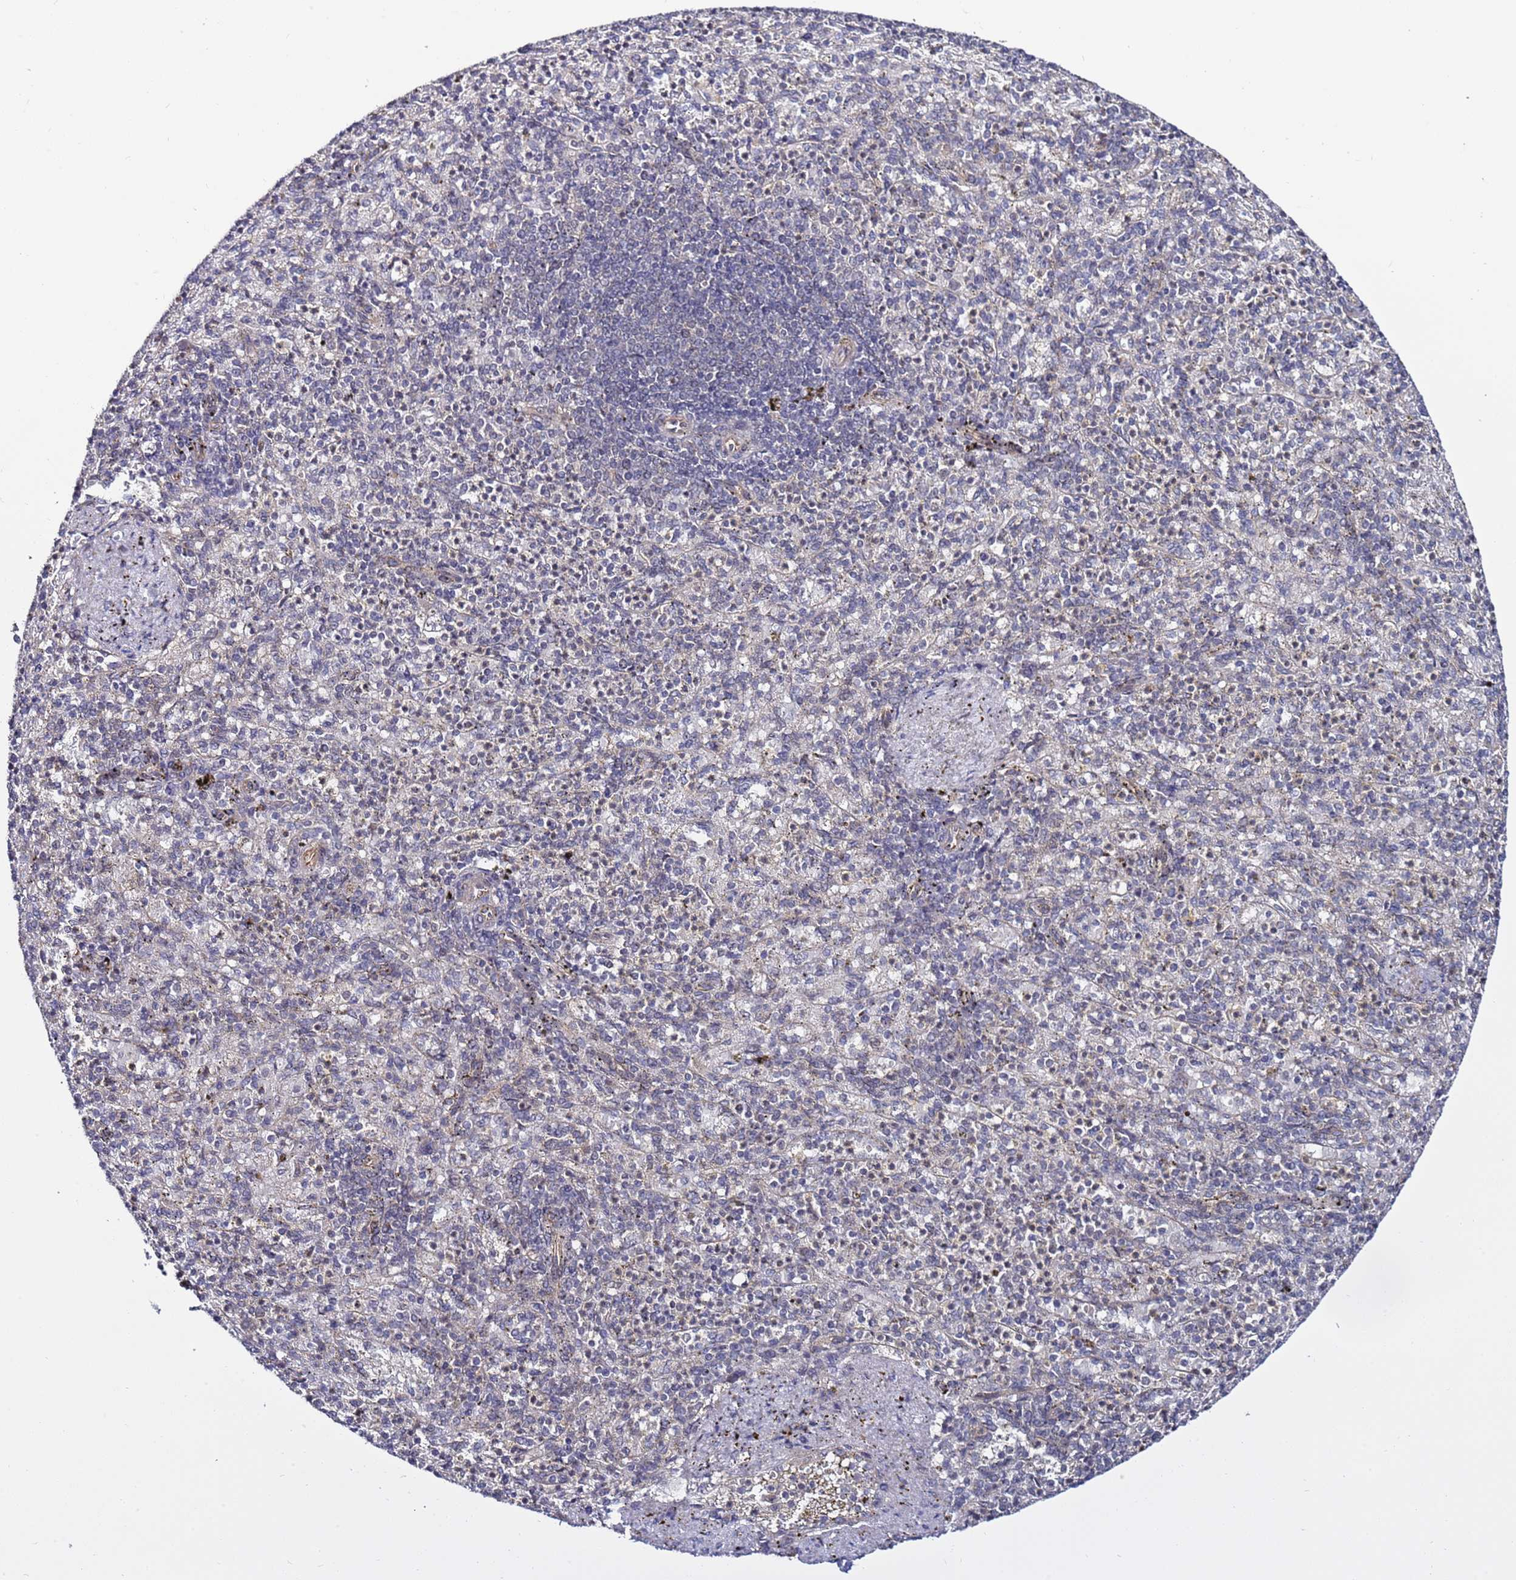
{"staining": {"intensity": "negative", "quantity": "none", "location": "none"}, "tissue": "spleen", "cell_type": "Cells in red pulp", "image_type": "normal", "snomed": [{"axis": "morphology", "description": "Normal tissue, NOS"}, {"axis": "topography", "description": "Spleen"}], "caption": "The photomicrograph exhibits no staining of cells in red pulp in unremarkable spleen. (Brightfield microscopy of DAB (3,3'-diaminobenzidine) immunohistochemistry at high magnification).", "gene": "POLR2D", "patient": {"sex": "female", "age": 74}}